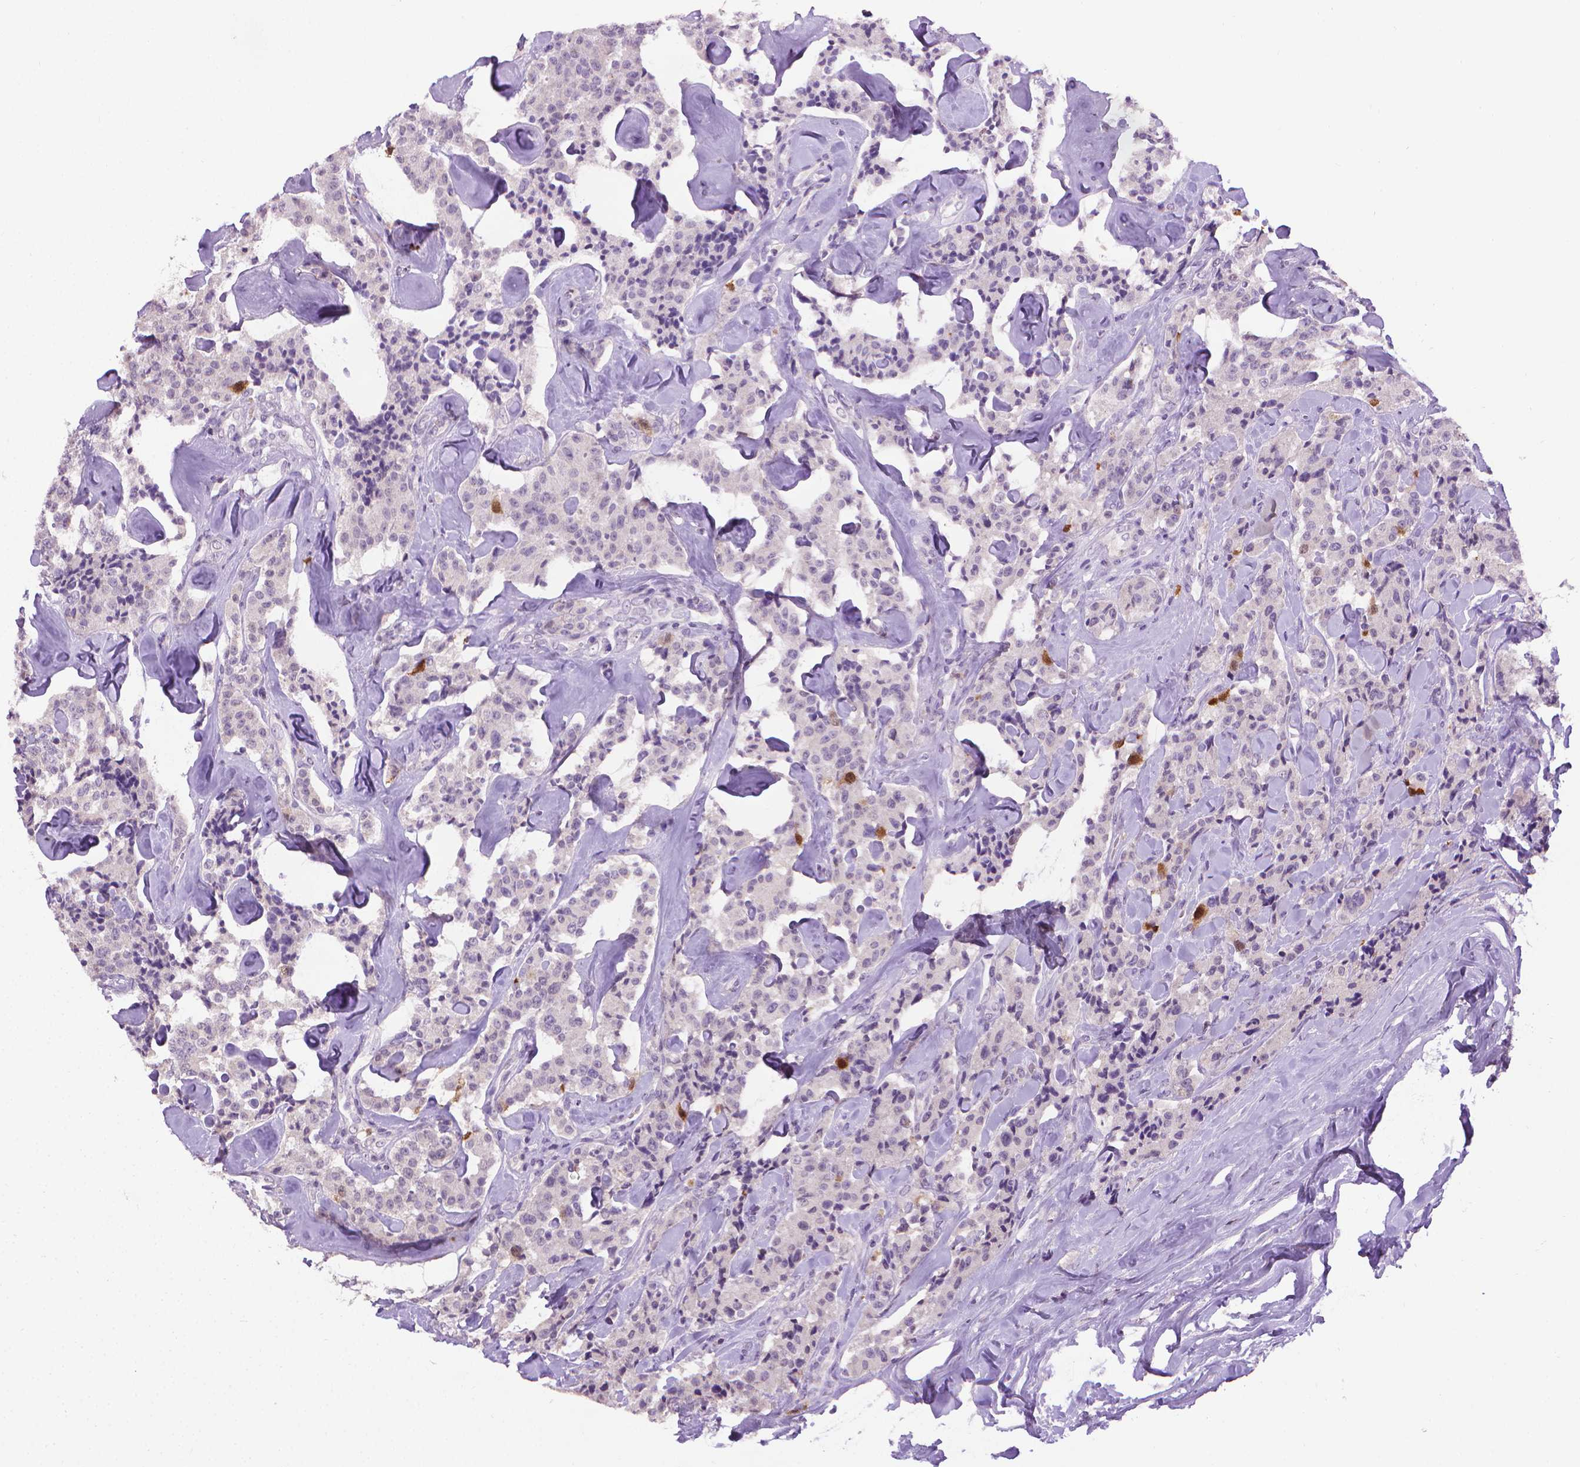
{"staining": {"intensity": "negative", "quantity": "none", "location": "none"}, "tissue": "carcinoid", "cell_type": "Tumor cells", "image_type": "cancer", "snomed": [{"axis": "morphology", "description": "Carcinoid, malignant, NOS"}, {"axis": "topography", "description": "Pancreas"}], "caption": "The photomicrograph exhibits no staining of tumor cells in malignant carcinoid.", "gene": "CDKN2D", "patient": {"sex": "male", "age": 41}}